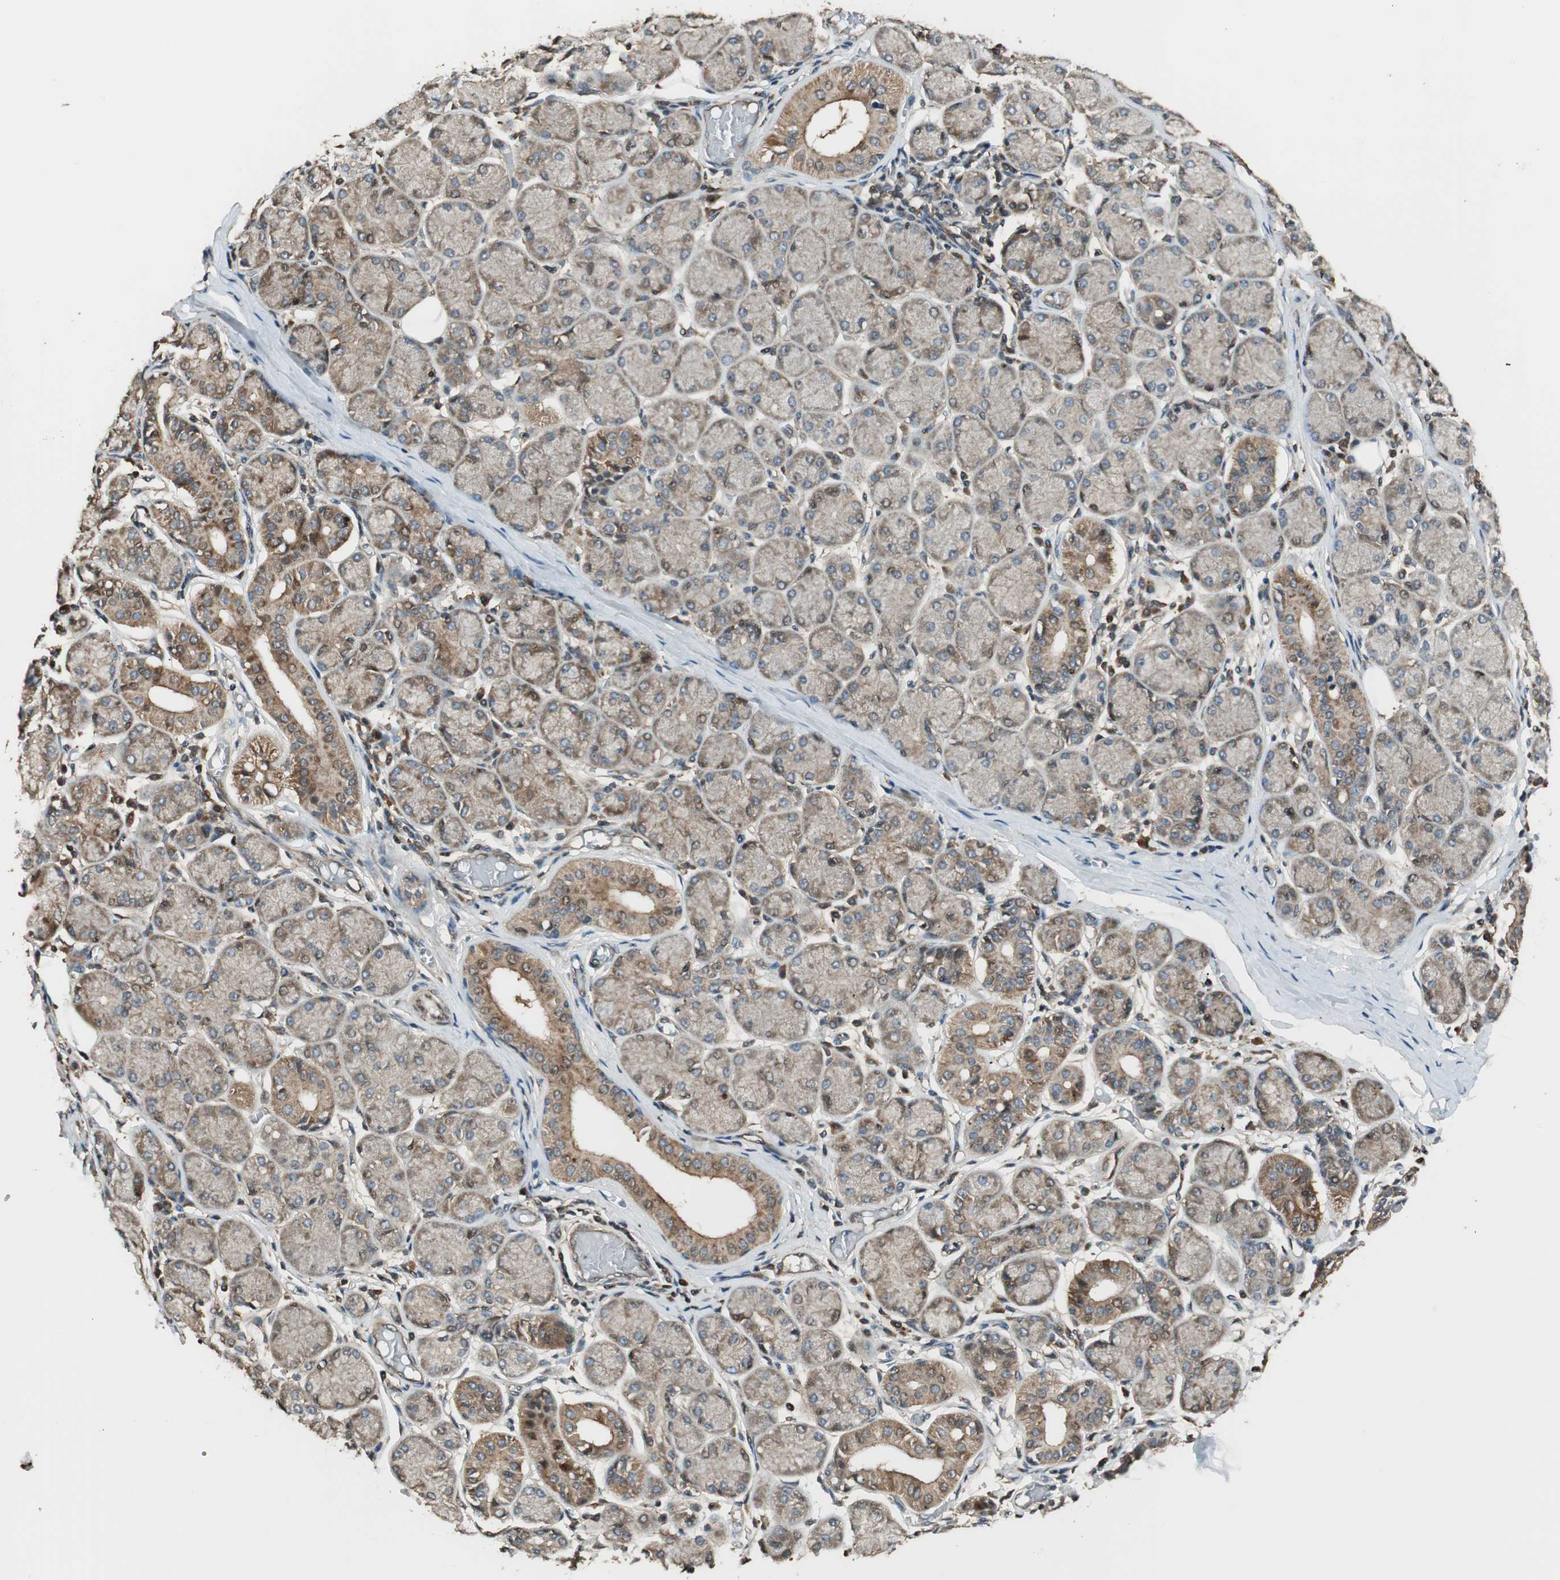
{"staining": {"intensity": "moderate", "quantity": ">75%", "location": "cytoplasmic/membranous,nuclear"}, "tissue": "salivary gland", "cell_type": "Glandular cells", "image_type": "normal", "snomed": [{"axis": "morphology", "description": "Normal tissue, NOS"}, {"axis": "topography", "description": "Salivary gland"}], "caption": "Normal salivary gland was stained to show a protein in brown. There is medium levels of moderate cytoplasmic/membranous,nuclear positivity in approximately >75% of glandular cells.", "gene": "CNOT4", "patient": {"sex": "female", "age": 24}}